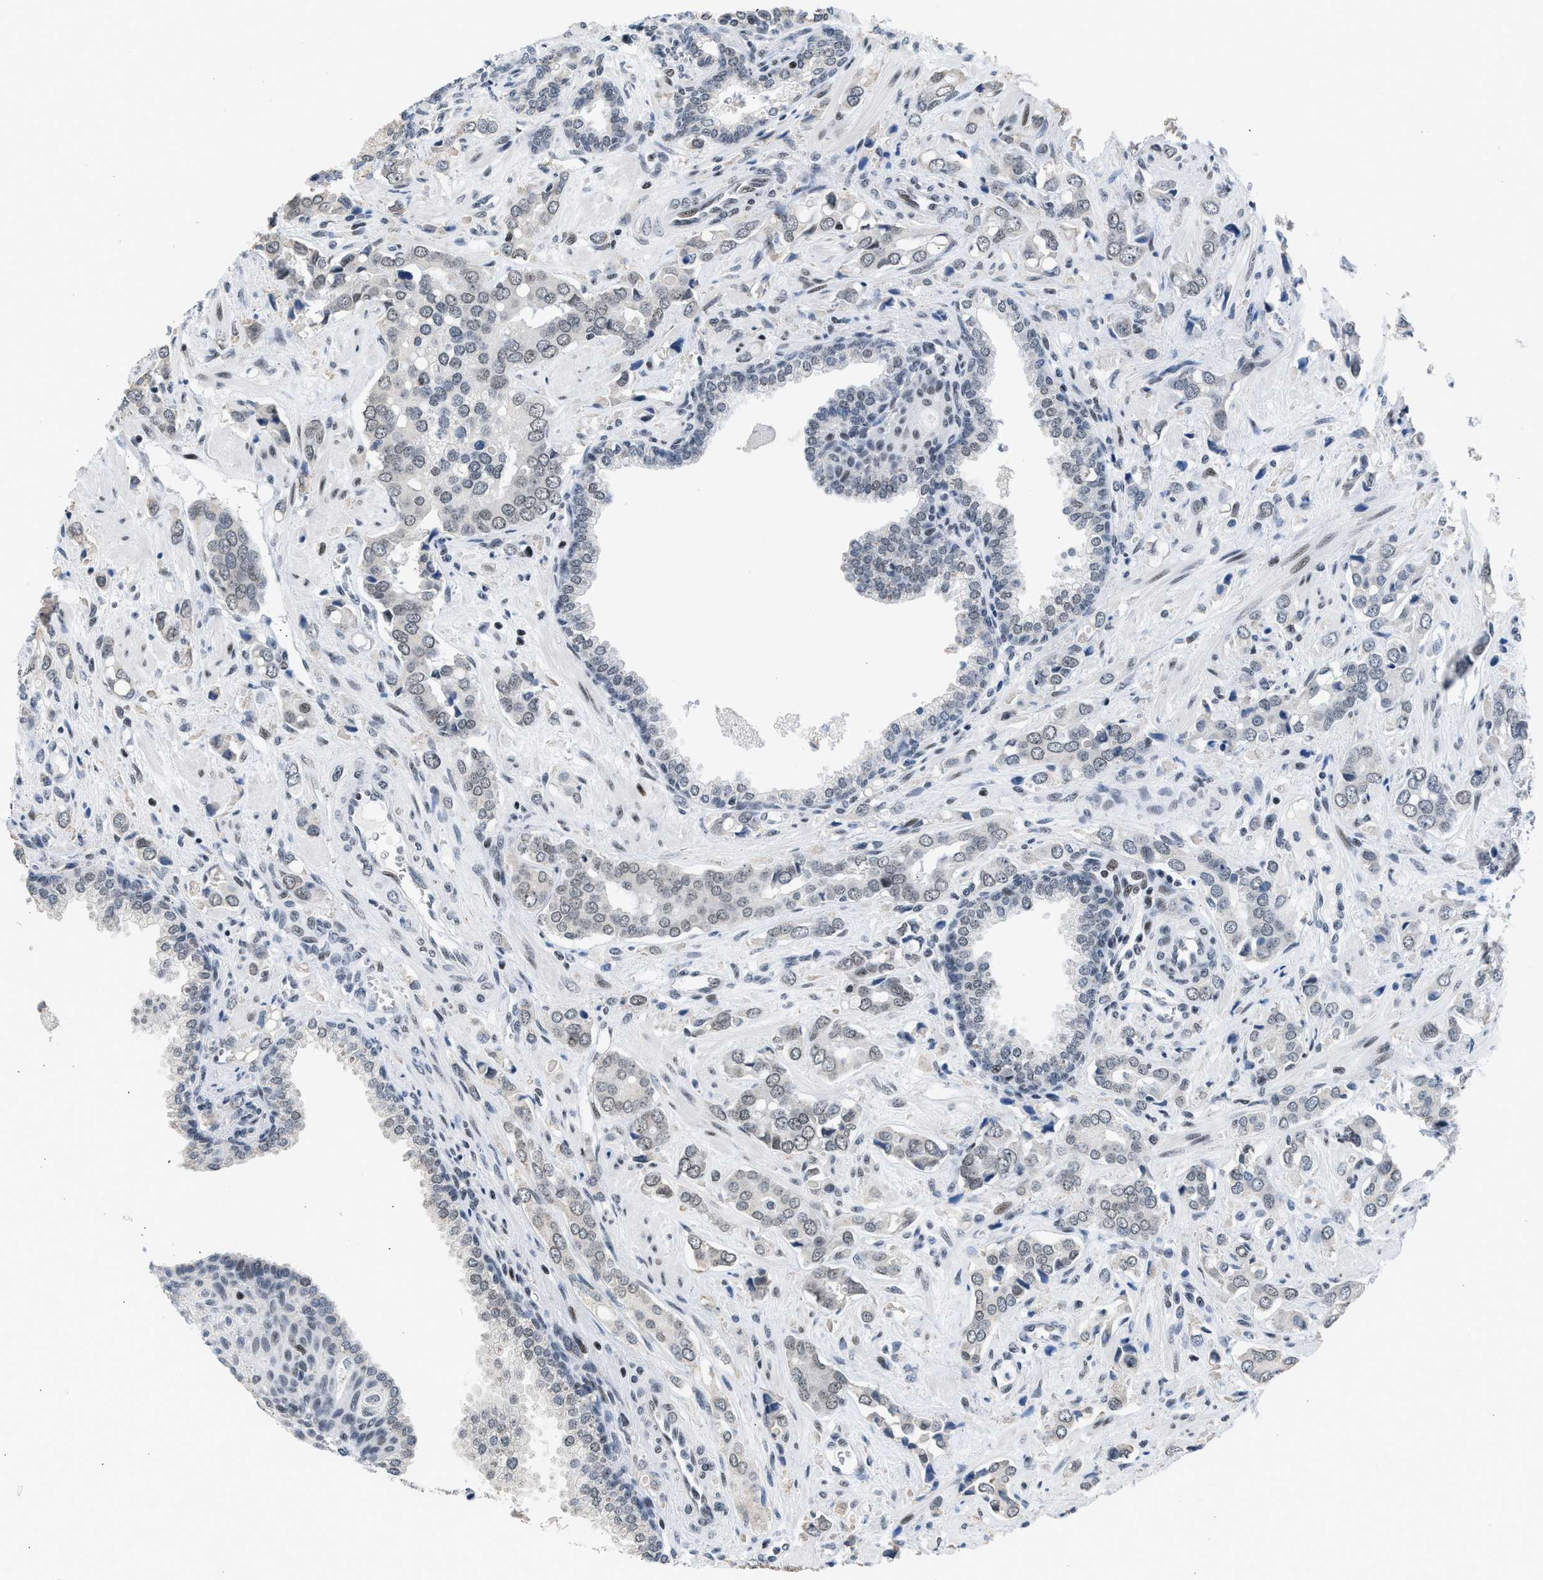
{"staining": {"intensity": "weak", "quantity": "<25%", "location": "nuclear"}, "tissue": "prostate cancer", "cell_type": "Tumor cells", "image_type": "cancer", "snomed": [{"axis": "morphology", "description": "Adenocarcinoma, High grade"}, {"axis": "topography", "description": "Prostate"}], "caption": "Human prostate cancer stained for a protein using immunohistochemistry (IHC) exhibits no staining in tumor cells.", "gene": "TERF2IP", "patient": {"sex": "male", "age": 52}}